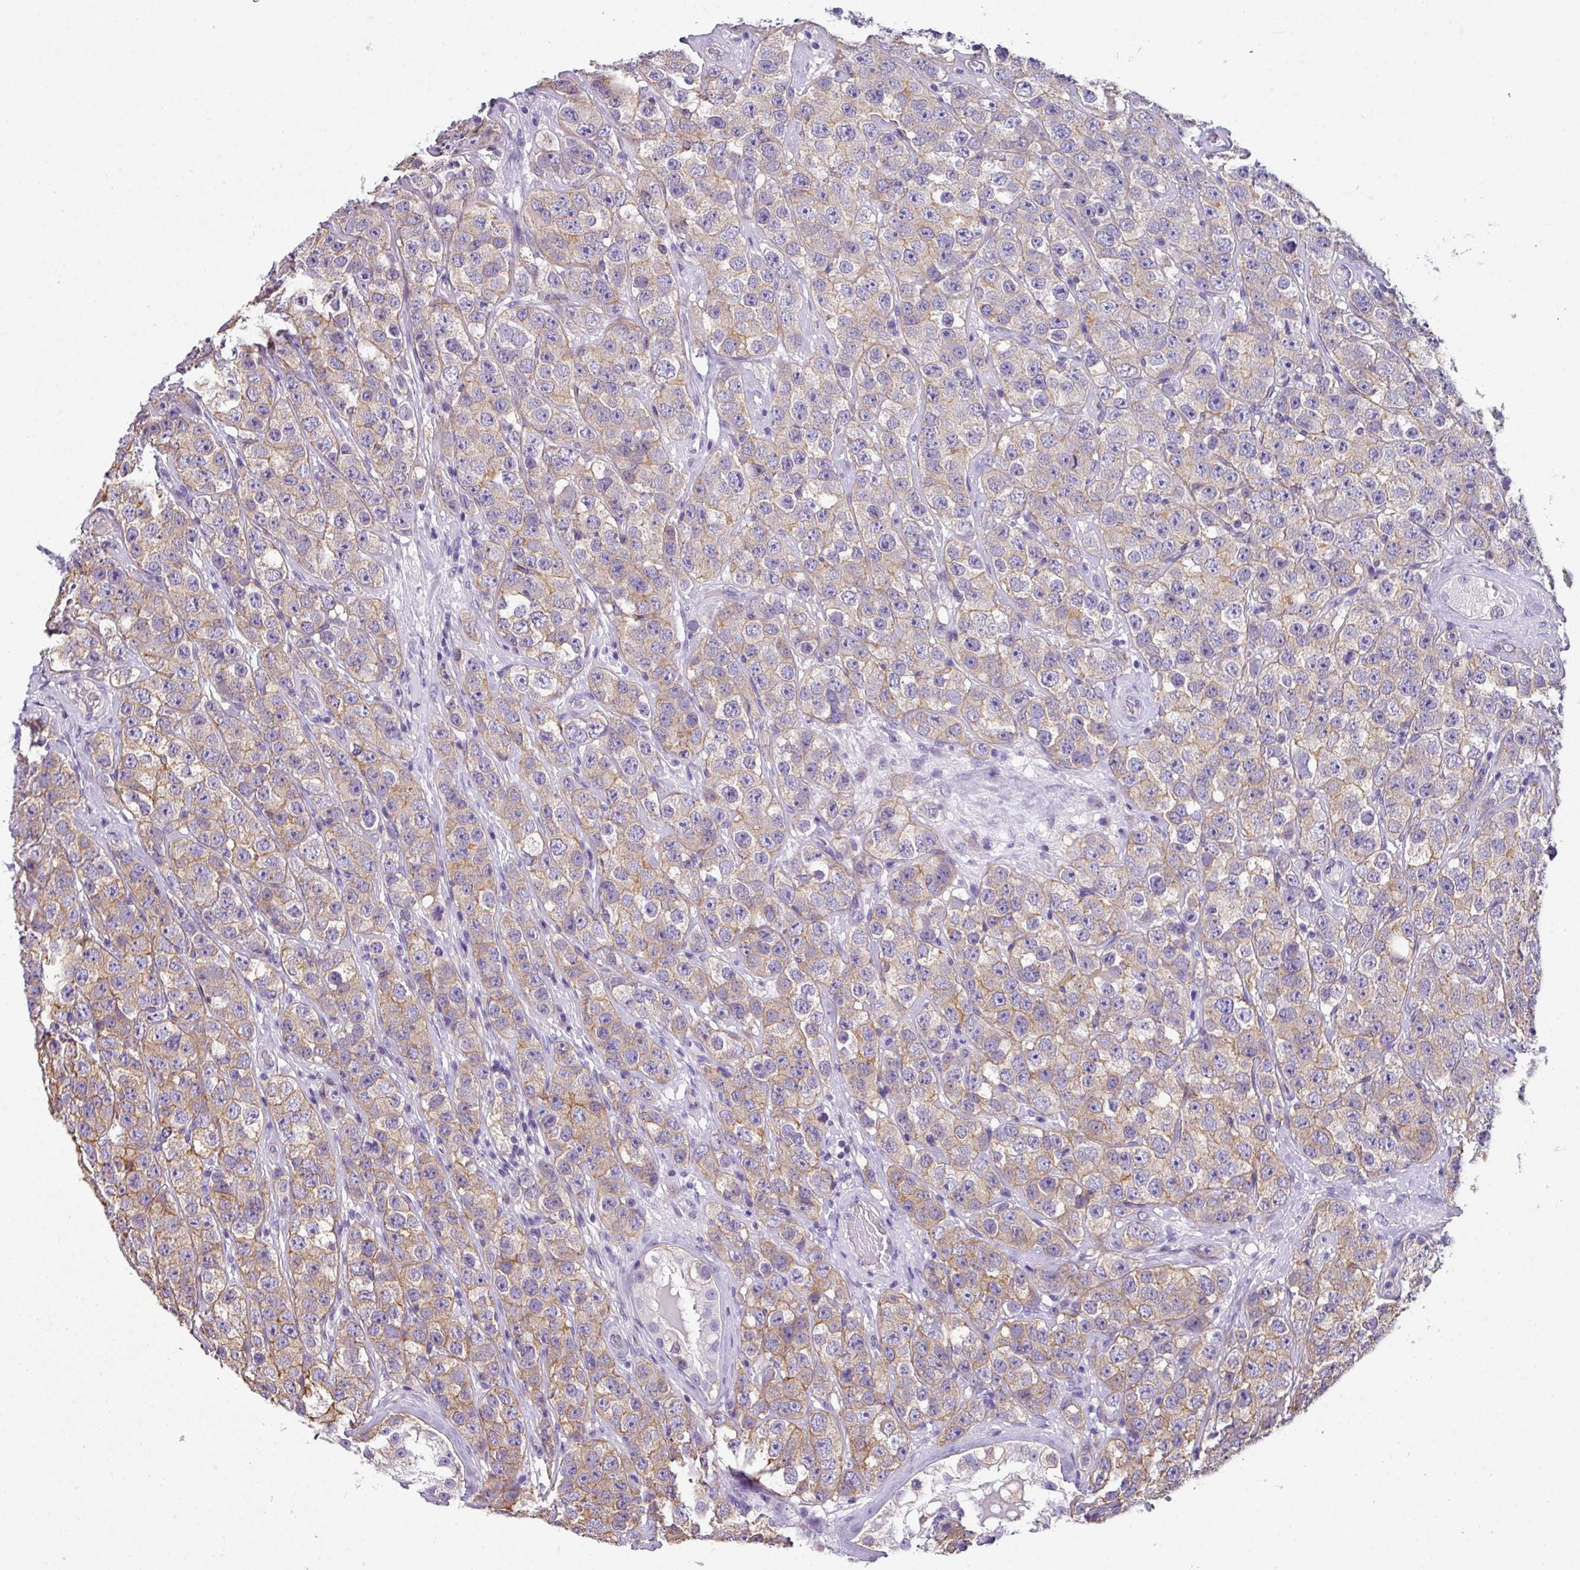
{"staining": {"intensity": "weak", "quantity": "25%-75%", "location": "cytoplasmic/membranous"}, "tissue": "testis cancer", "cell_type": "Tumor cells", "image_type": "cancer", "snomed": [{"axis": "morphology", "description": "Seminoma, NOS"}, {"axis": "topography", "description": "Testis"}], "caption": "Seminoma (testis) was stained to show a protein in brown. There is low levels of weak cytoplasmic/membranous expression in about 25%-75% of tumor cells. Immunohistochemistry stains the protein in brown and the nuclei are stained blue.", "gene": "PALS2", "patient": {"sex": "male", "age": 28}}